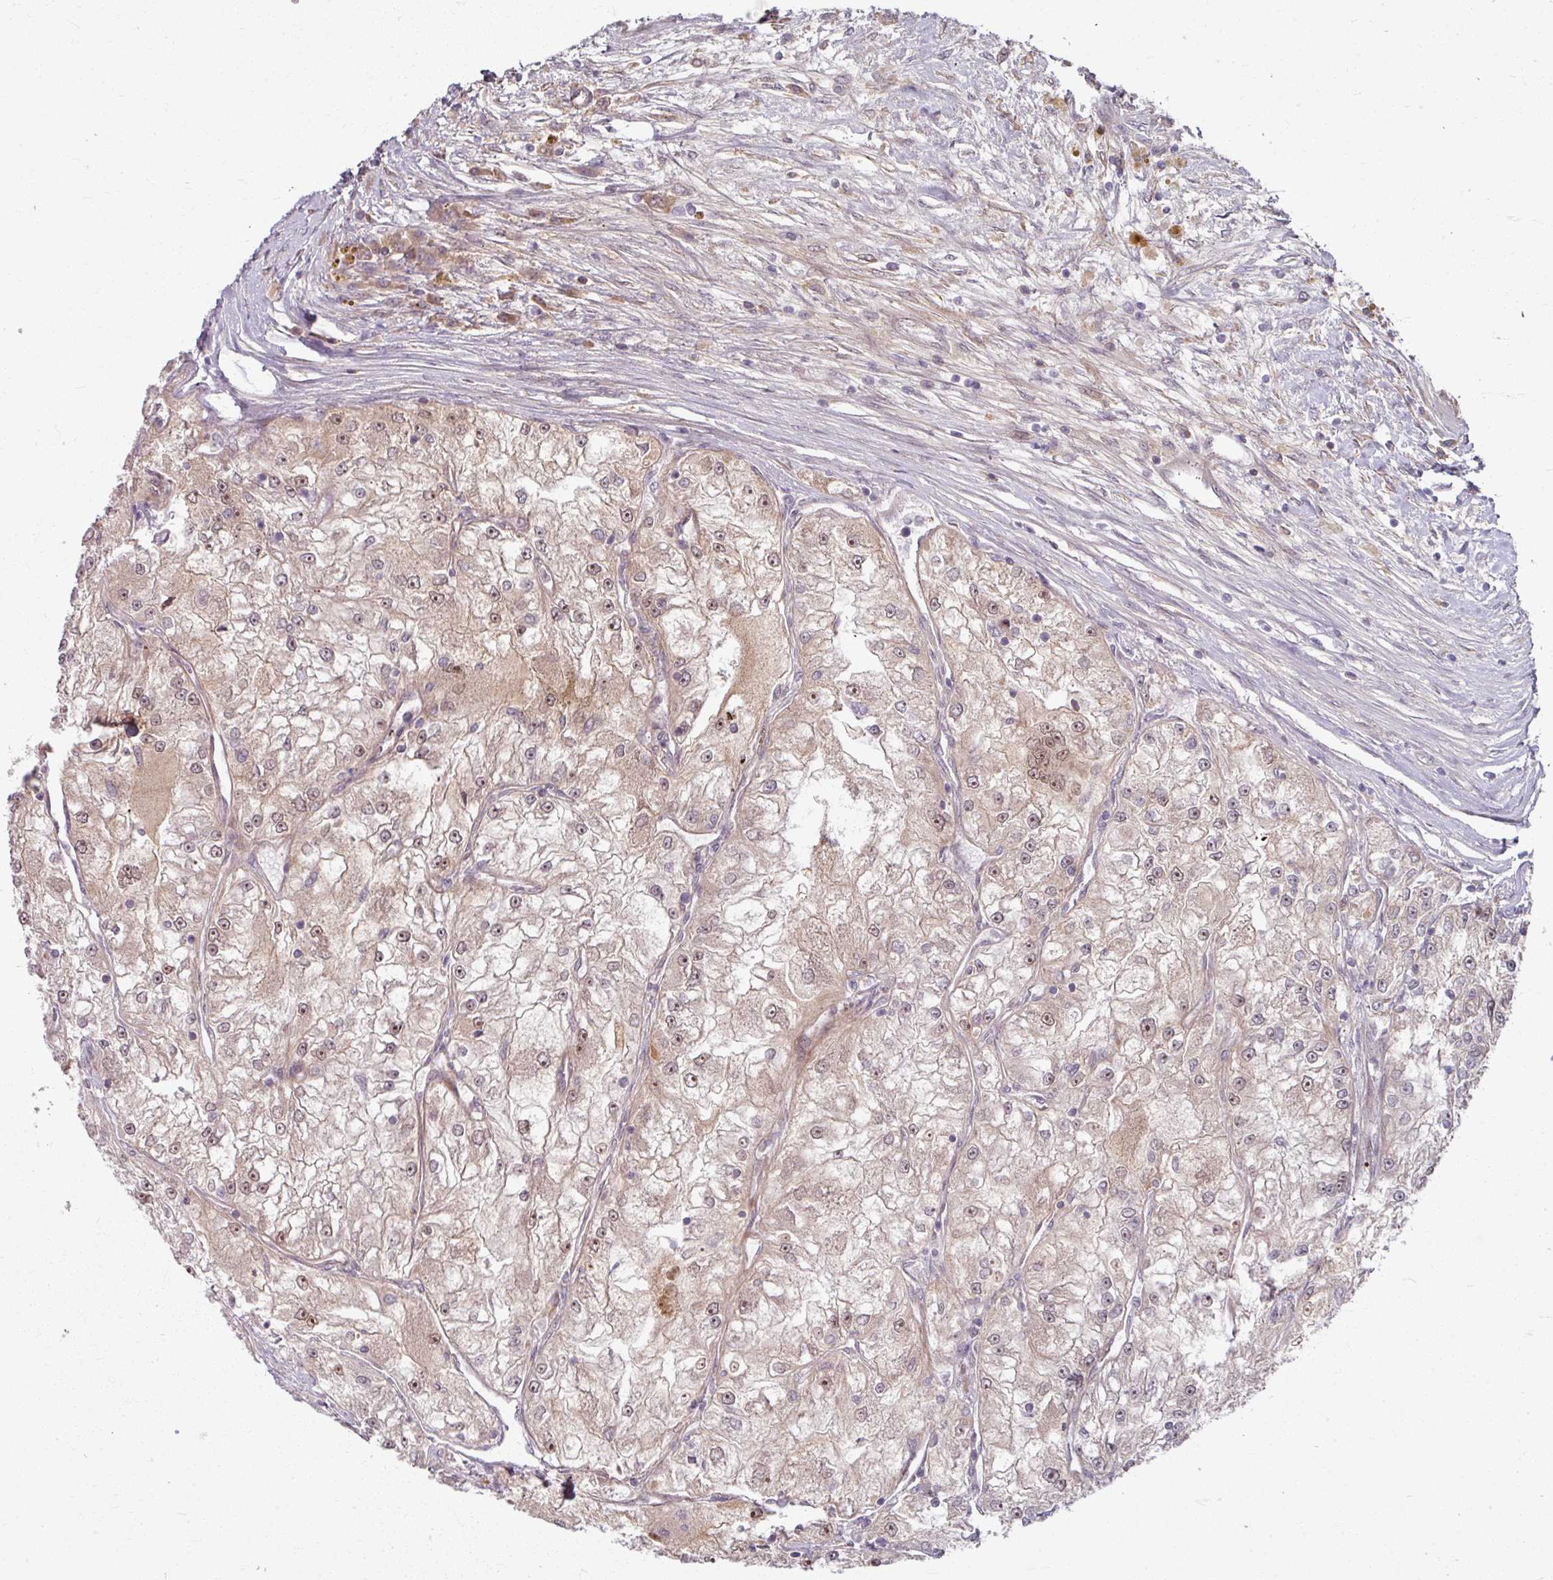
{"staining": {"intensity": "weak", "quantity": ">75%", "location": "cytoplasmic/membranous,nuclear"}, "tissue": "renal cancer", "cell_type": "Tumor cells", "image_type": "cancer", "snomed": [{"axis": "morphology", "description": "Adenocarcinoma, NOS"}, {"axis": "topography", "description": "Kidney"}], "caption": "Renal cancer (adenocarcinoma) tissue reveals weak cytoplasmic/membranous and nuclear expression in about >75% of tumor cells", "gene": "KLC3", "patient": {"sex": "female", "age": 72}}